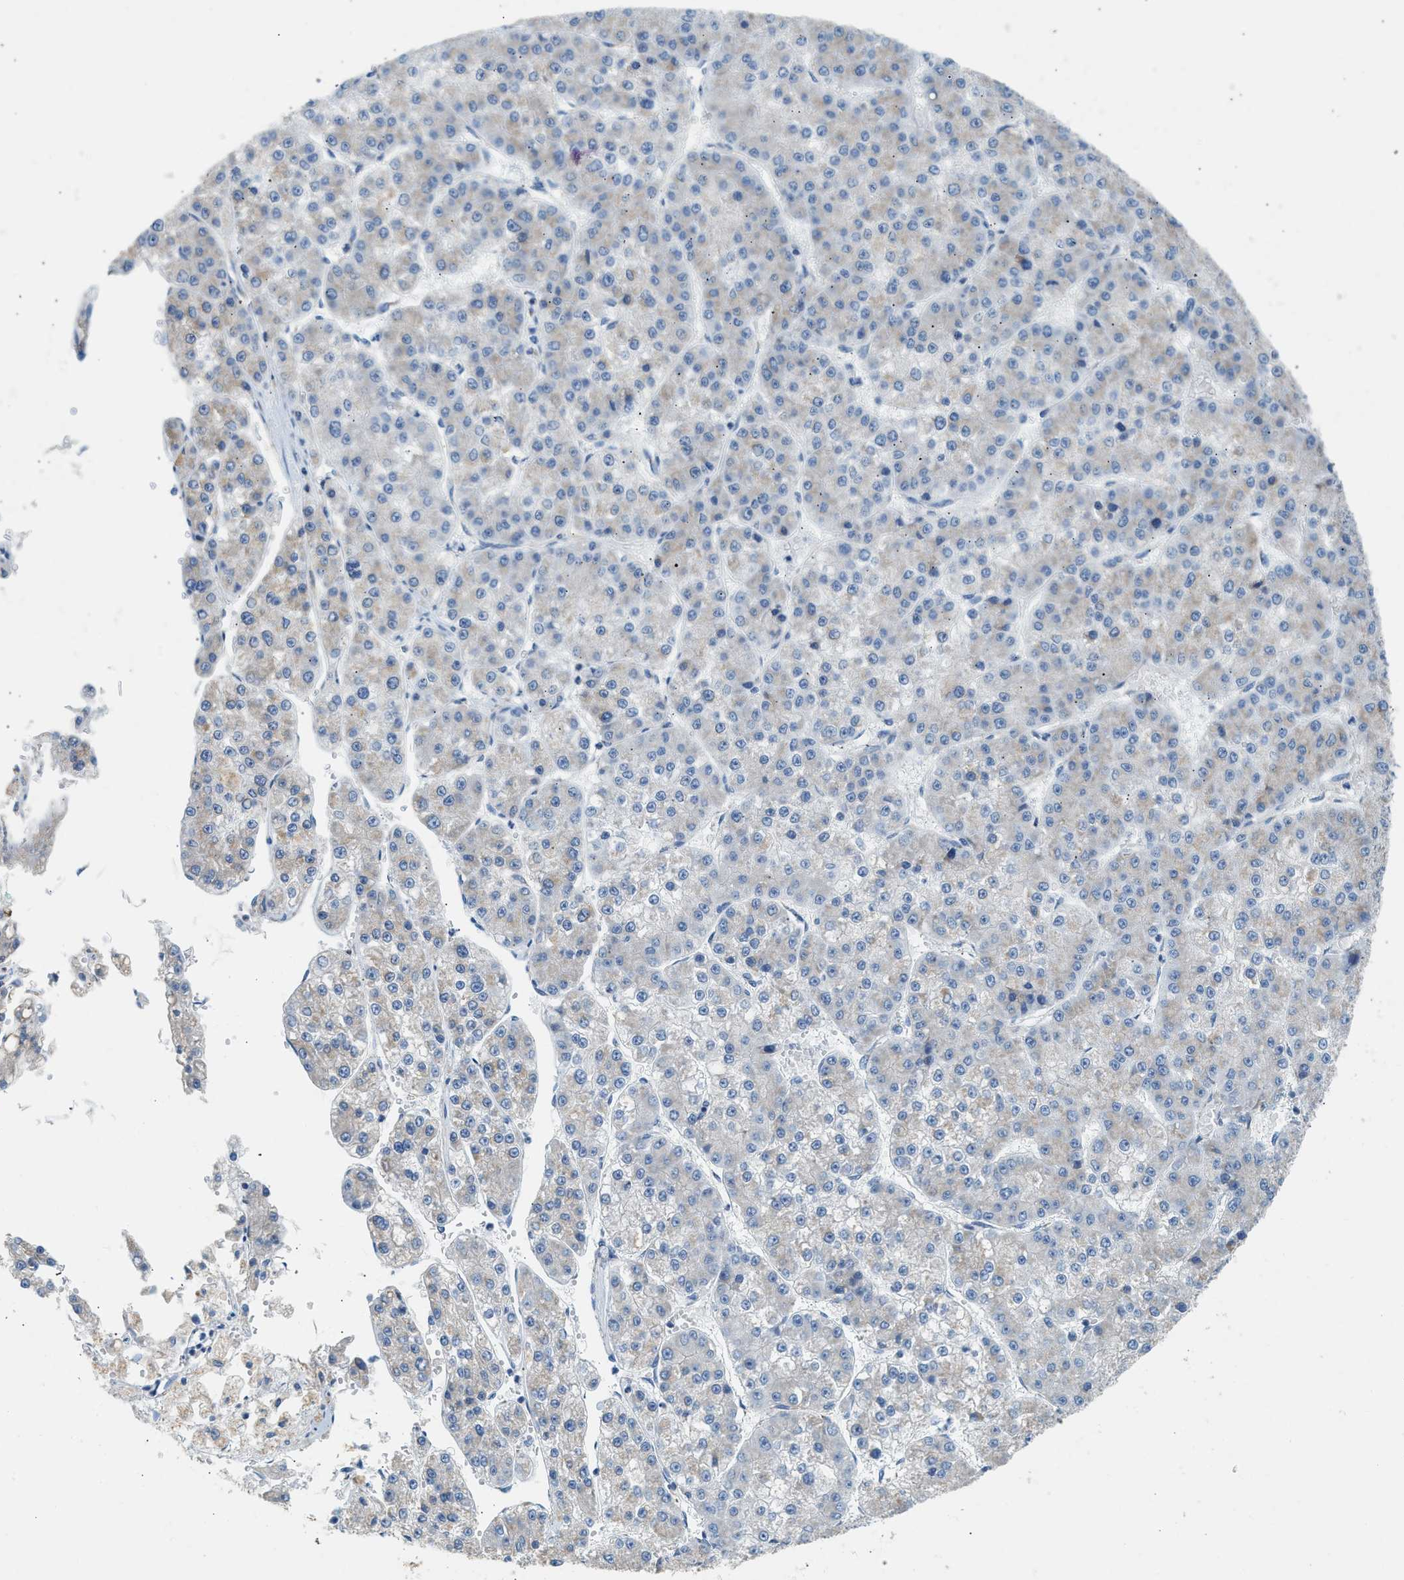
{"staining": {"intensity": "weak", "quantity": "<25%", "location": "cytoplasmic/membranous"}, "tissue": "liver cancer", "cell_type": "Tumor cells", "image_type": "cancer", "snomed": [{"axis": "morphology", "description": "Carcinoma, Hepatocellular, NOS"}, {"axis": "topography", "description": "Liver"}], "caption": "Liver cancer (hepatocellular carcinoma) was stained to show a protein in brown. There is no significant expression in tumor cells.", "gene": "NDUFS8", "patient": {"sex": "female", "age": 73}}